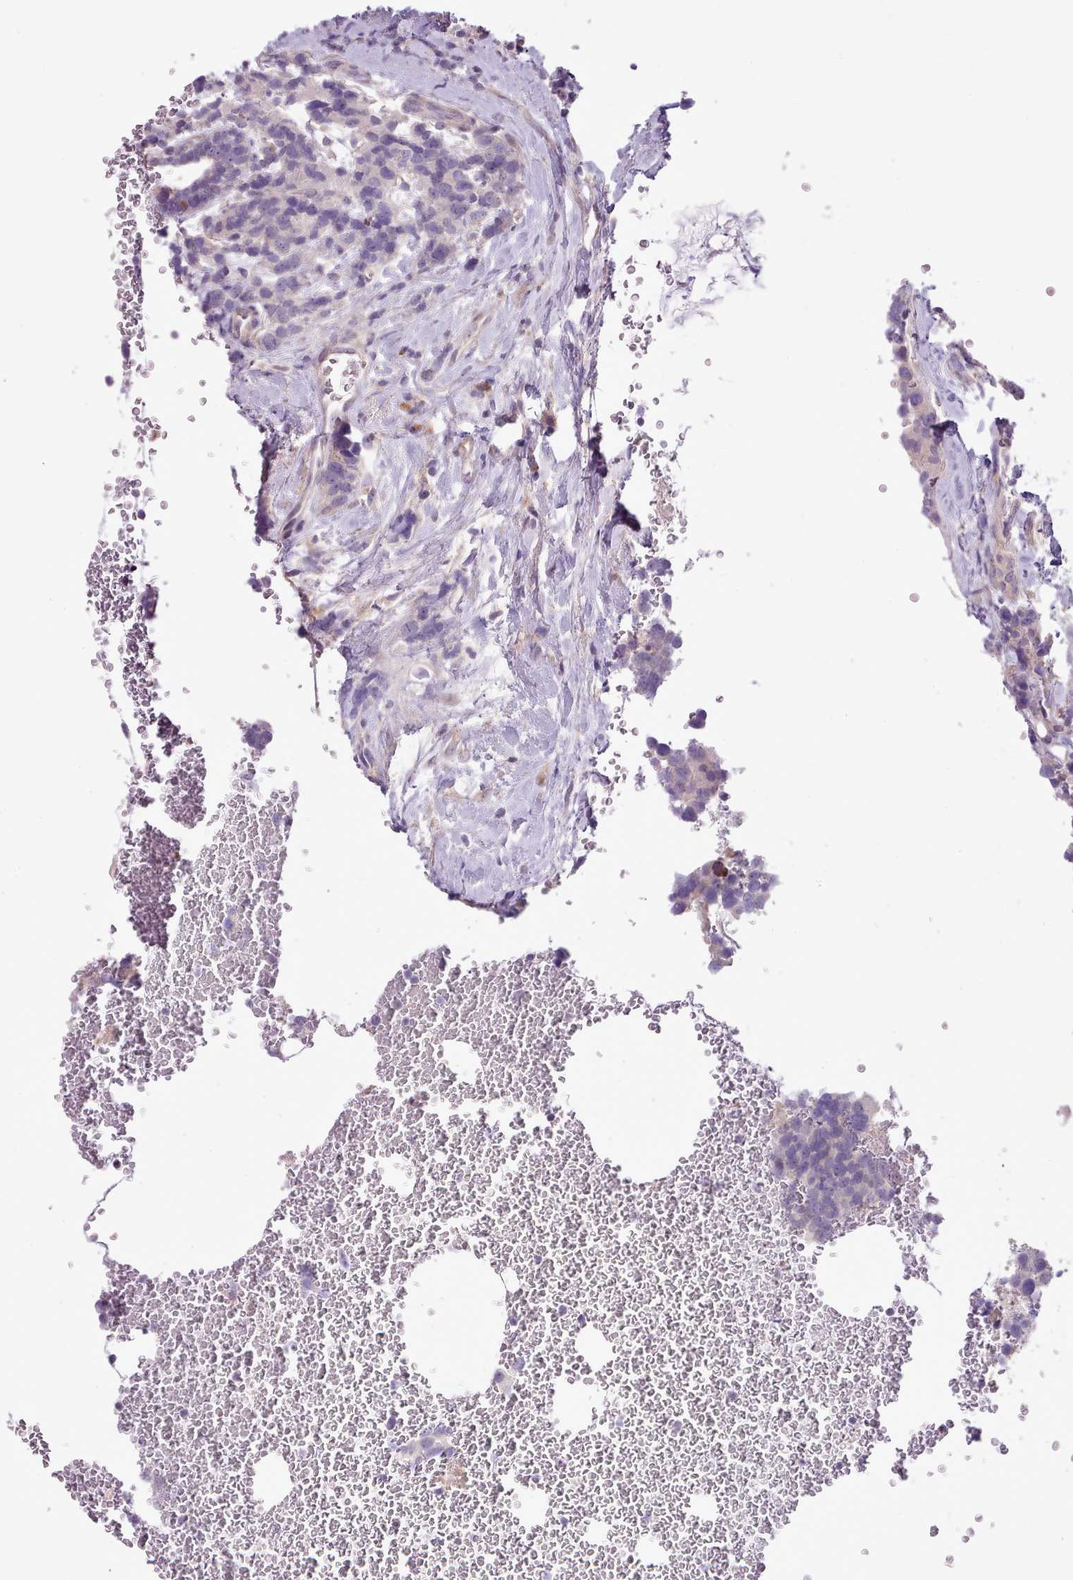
{"staining": {"intensity": "negative", "quantity": "none", "location": "none"}, "tissue": "breast cancer", "cell_type": "Tumor cells", "image_type": "cancer", "snomed": [{"axis": "morphology", "description": "Lobular carcinoma"}, {"axis": "topography", "description": "Breast"}], "caption": "DAB immunohistochemical staining of lobular carcinoma (breast) demonstrates no significant expression in tumor cells.", "gene": "SETX", "patient": {"sex": "female", "age": 59}}